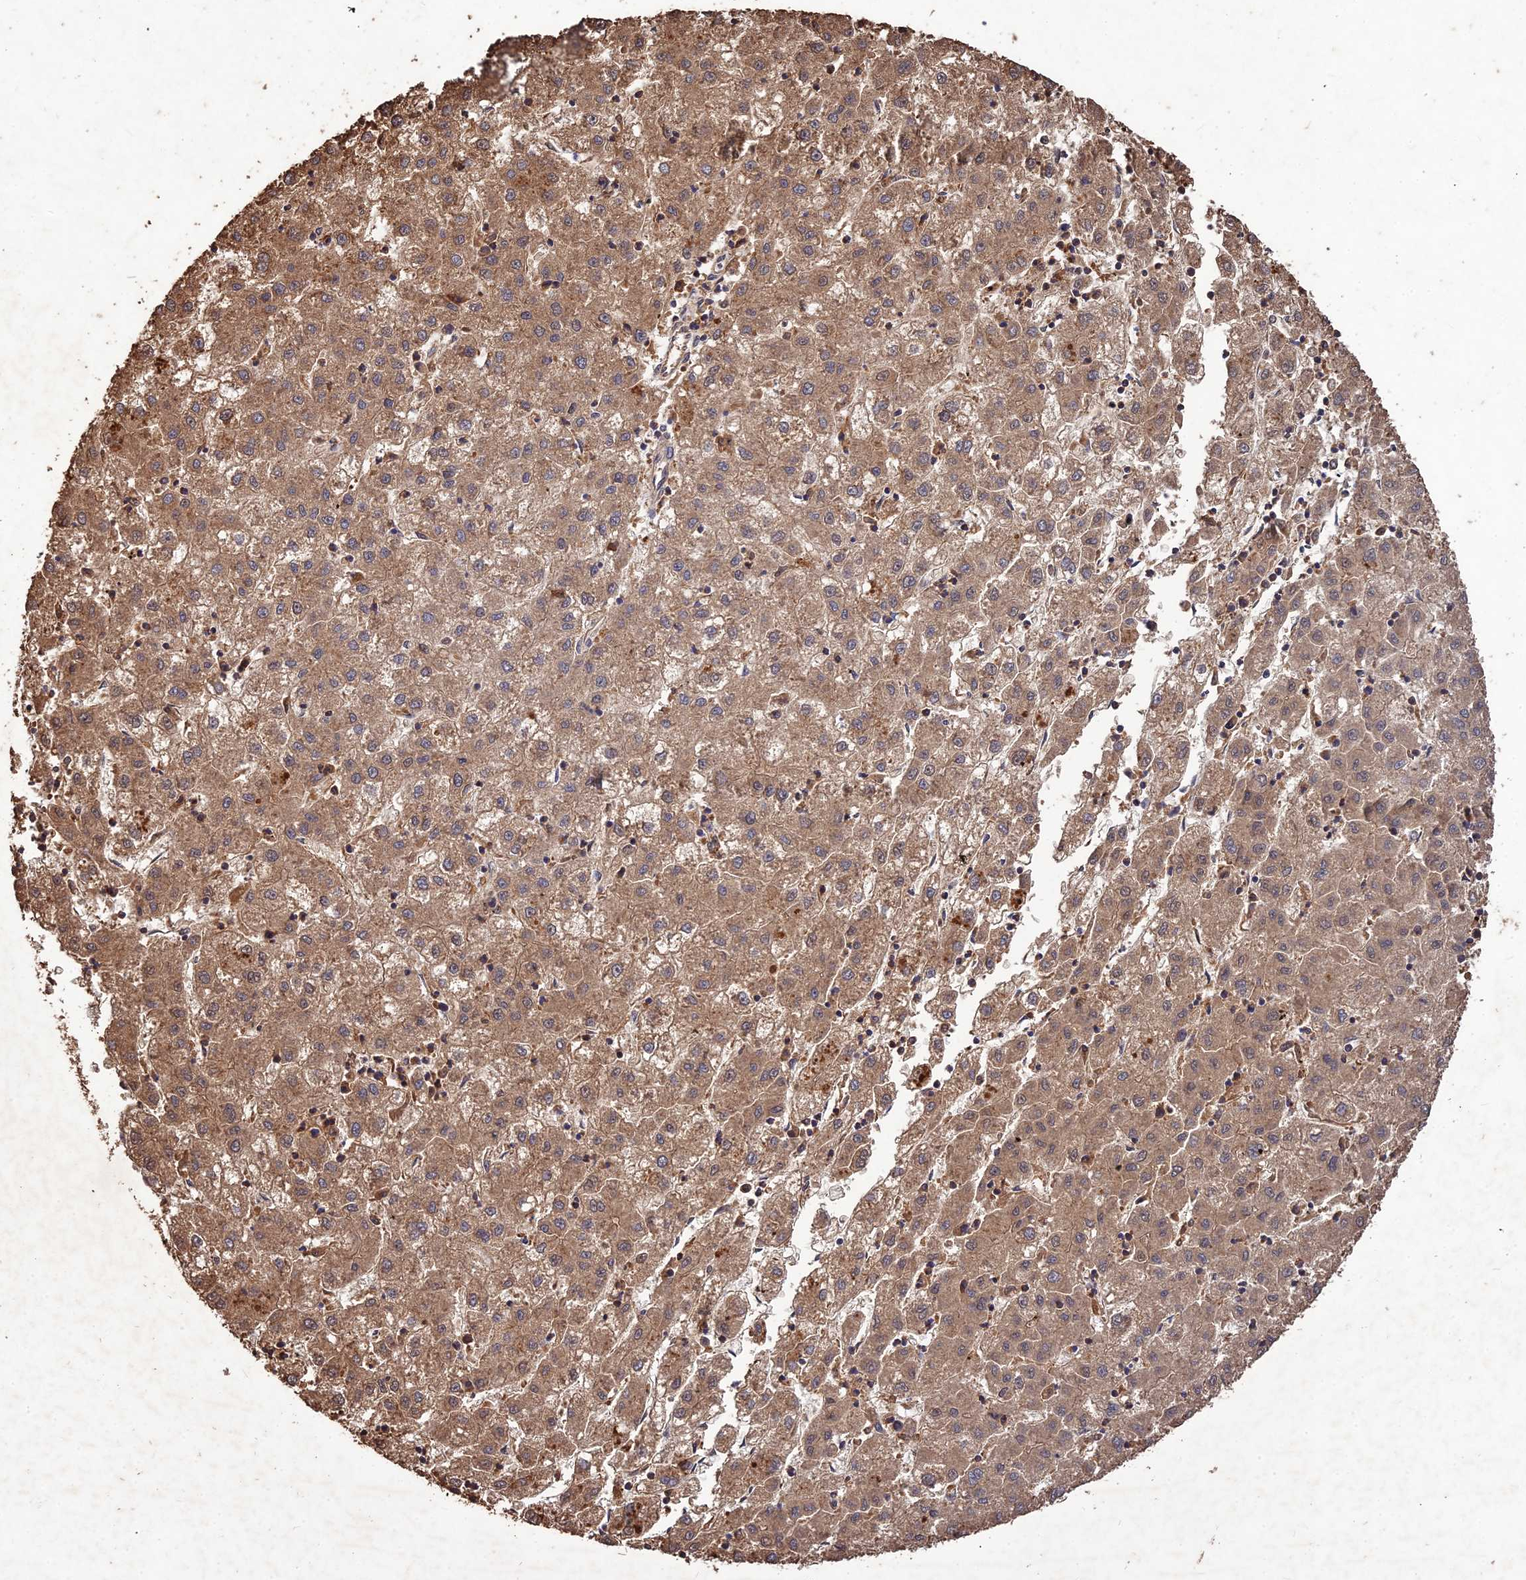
{"staining": {"intensity": "moderate", "quantity": ">75%", "location": "cytoplasmic/membranous,nuclear"}, "tissue": "liver cancer", "cell_type": "Tumor cells", "image_type": "cancer", "snomed": [{"axis": "morphology", "description": "Carcinoma, Hepatocellular, NOS"}, {"axis": "topography", "description": "Liver"}], "caption": "Human liver cancer stained with a protein marker displays moderate staining in tumor cells.", "gene": "SYMPK", "patient": {"sex": "male", "age": 72}}